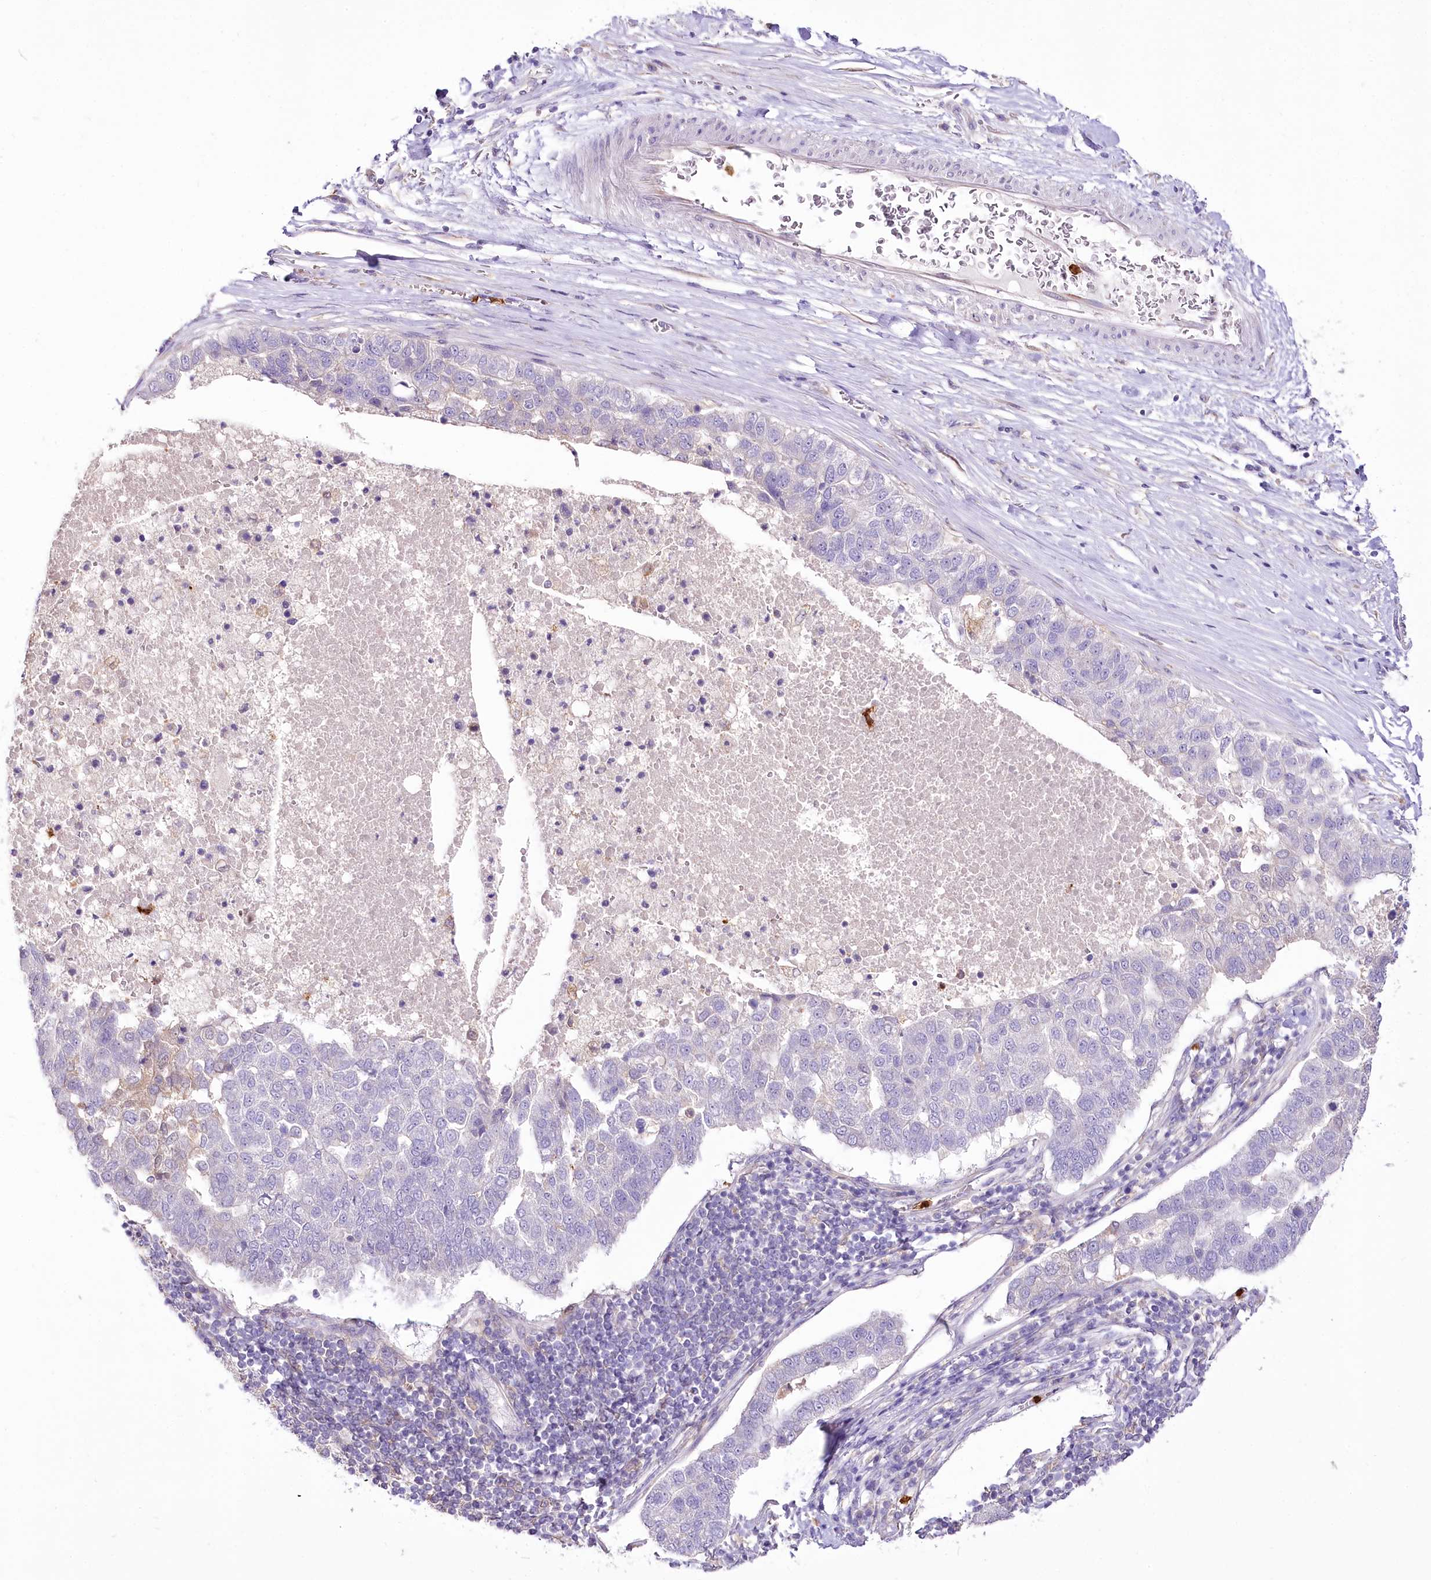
{"staining": {"intensity": "negative", "quantity": "none", "location": "none"}, "tissue": "pancreatic cancer", "cell_type": "Tumor cells", "image_type": "cancer", "snomed": [{"axis": "morphology", "description": "Adenocarcinoma, NOS"}, {"axis": "topography", "description": "Pancreas"}], "caption": "Photomicrograph shows no significant protein positivity in tumor cells of pancreatic cancer (adenocarcinoma).", "gene": "DPYD", "patient": {"sex": "female", "age": 61}}